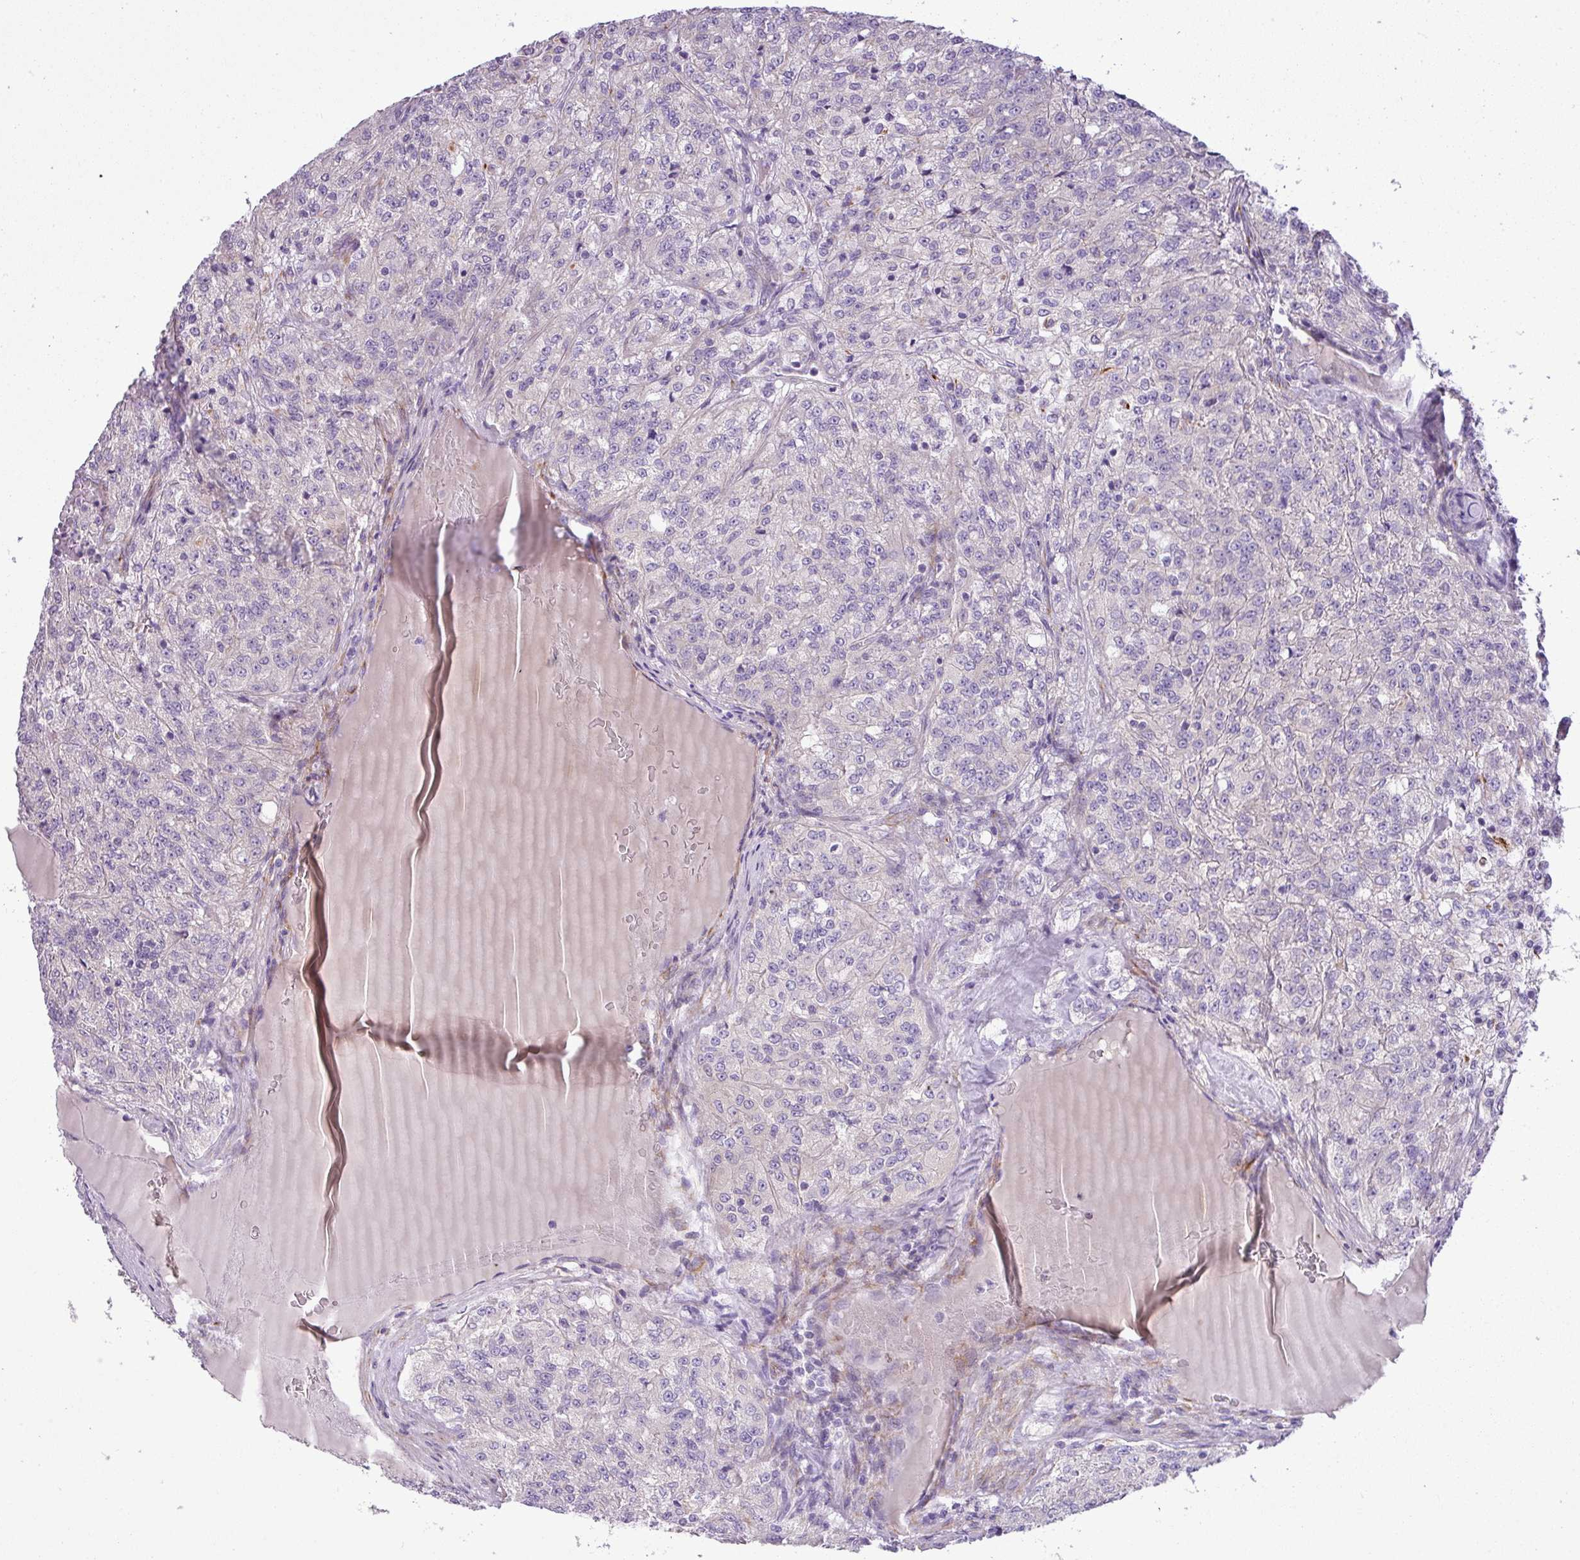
{"staining": {"intensity": "negative", "quantity": "none", "location": "none"}, "tissue": "renal cancer", "cell_type": "Tumor cells", "image_type": "cancer", "snomed": [{"axis": "morphology", "description": "Adenocarcinoma, NOS"}, {"axis": "topography", "description": "Kidney"}], "caption": "Renal adenocarcinoma stained for a protein using IHC displays no positivity tumor cells.", "gene": "ENSG00000273748", "patient": {"sex": "female", "age": 63}}